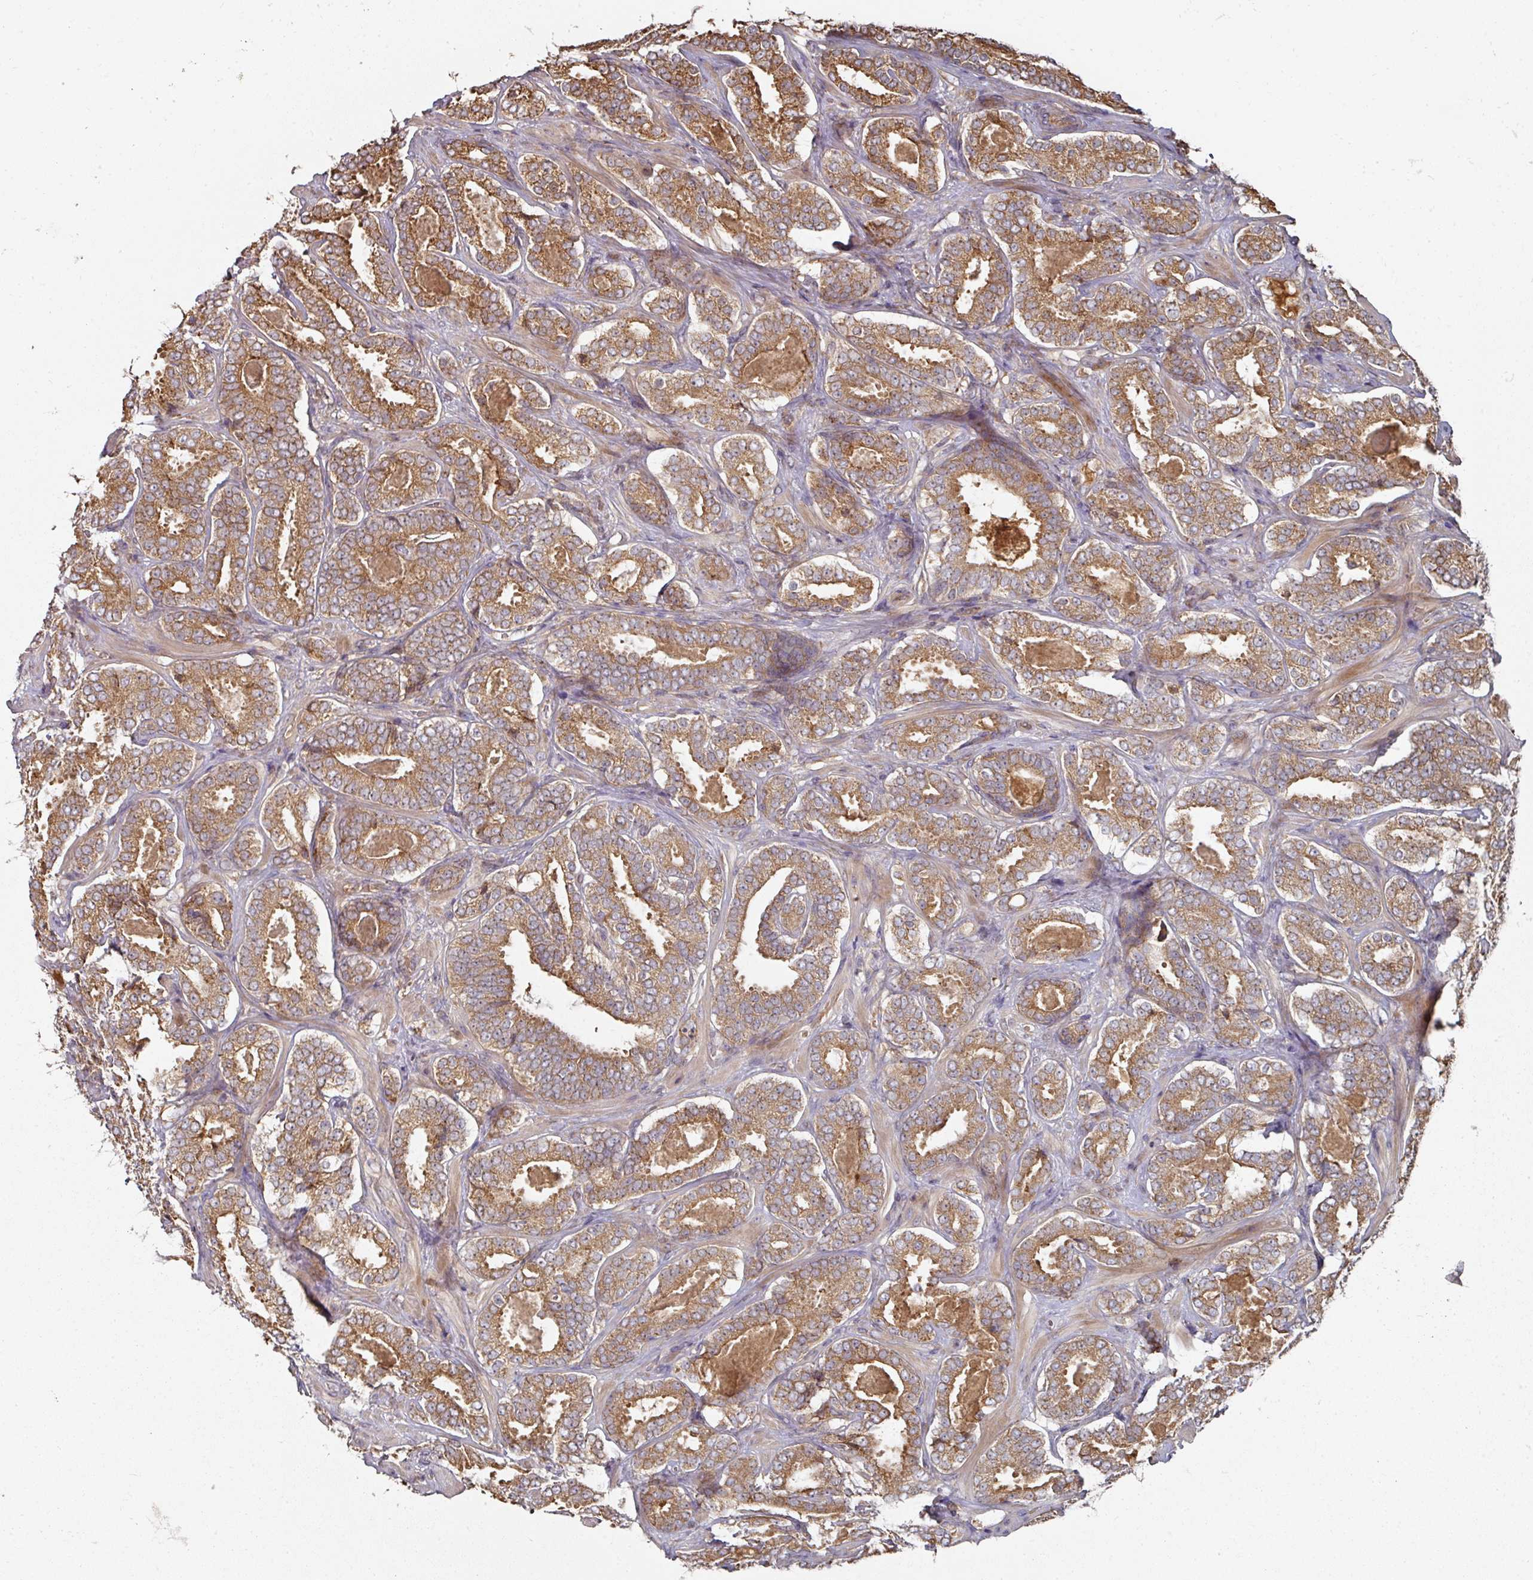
{"staining": {"intensity": "moderate", "quantity": ">75%", "location": "cytoplasmic/membranous"}, "tissue": "prostate cancer", "cell_type": "Tumor cells", "image_type": "cancer", "snomed": [{"axis": "morphology", "description": "Adenocarcinoma, High grade"}, {"axis": "topography", "description": "Prostate"}], "caption": "Immunohistochemical staining of prostate cancer (high-grade adenocarcinoma) reveals medium levels of moderate cytoplasmic/membranous protein staining in about >75% of tumor cells.", "gene": "CEP95", "patient": {"sex": "male", "age": 65}}